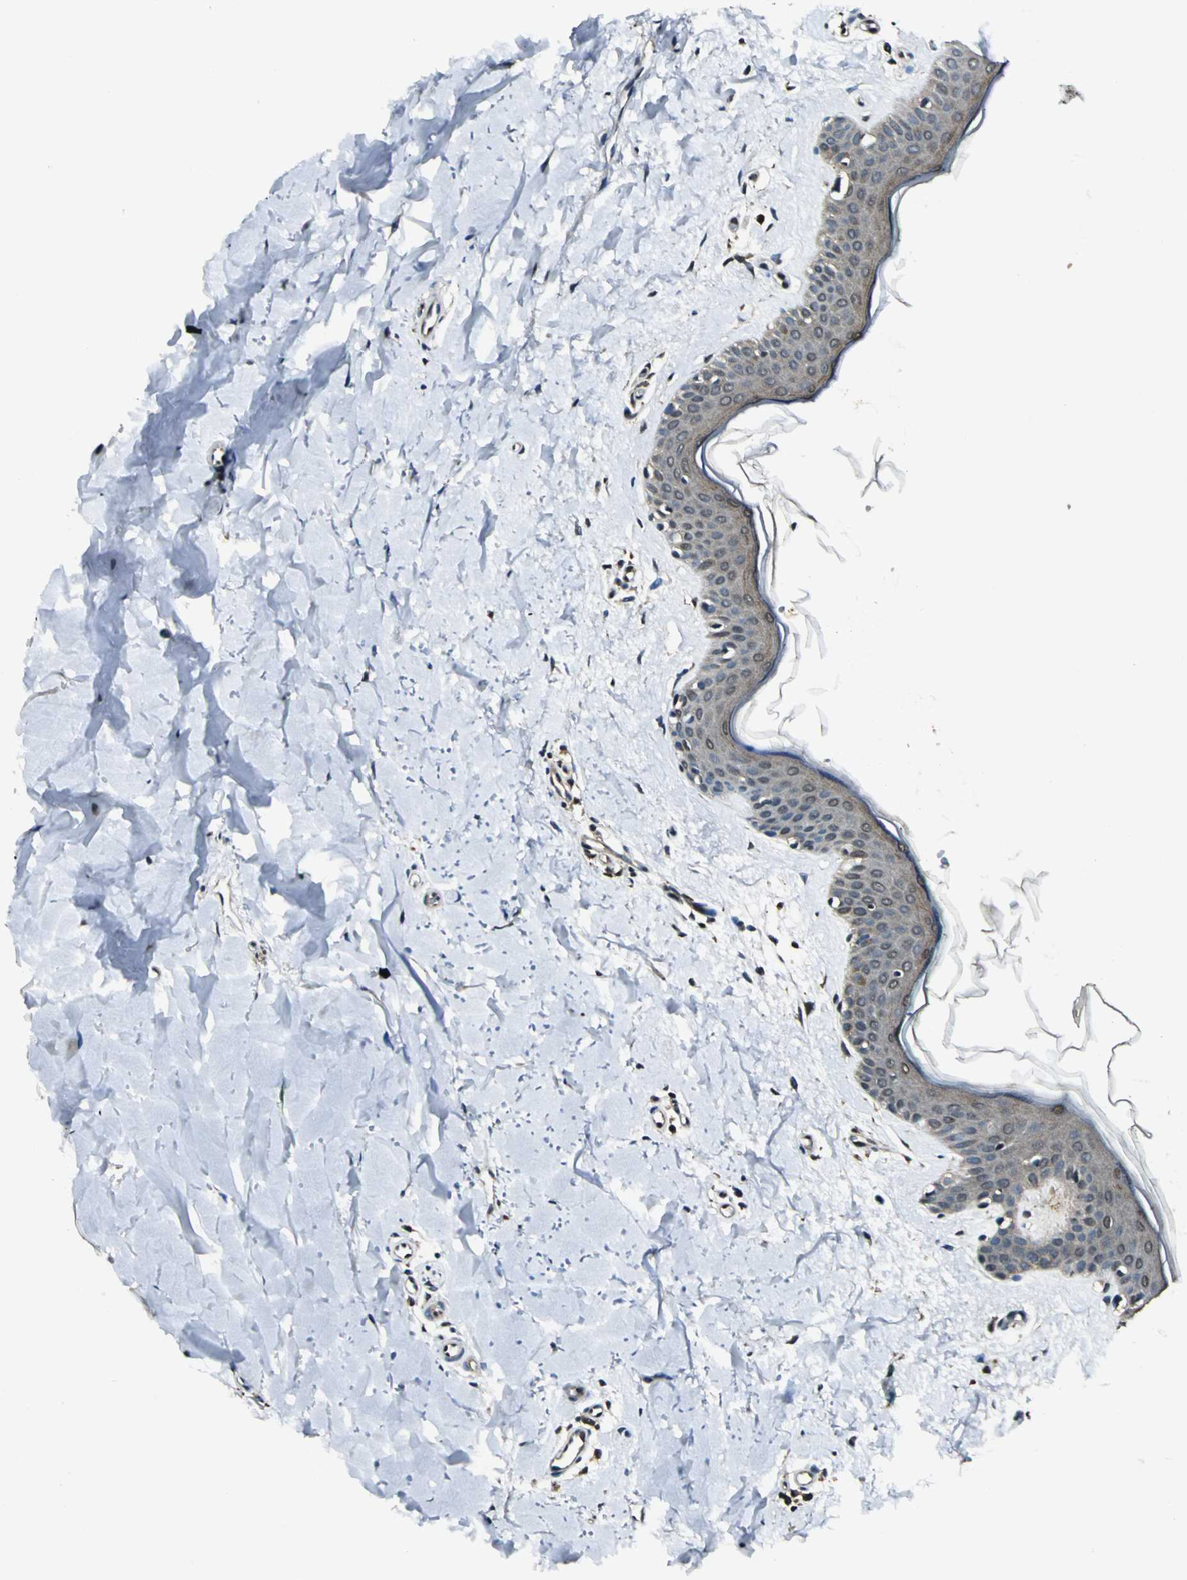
{"staining": {"intensity": "moderate", "quantity": "25%-75%", "location": "nuclear"}, "tissue": "skin", "cell_type": "Fibroblasts", "image_type": "normal", "snomed": [{"axis": "morphology", "description": "Normal tissue, NOS"}, {"axis": "topography", "description": "Skin"}], "caption": "This is a micrograph of immunohistochemistry staining of unremarkable skin, which shows moderate staining in the nuclear of fibroblasts.", "gene": "PPP1R13L", "patient": {"sex": "female", "age": 56}}